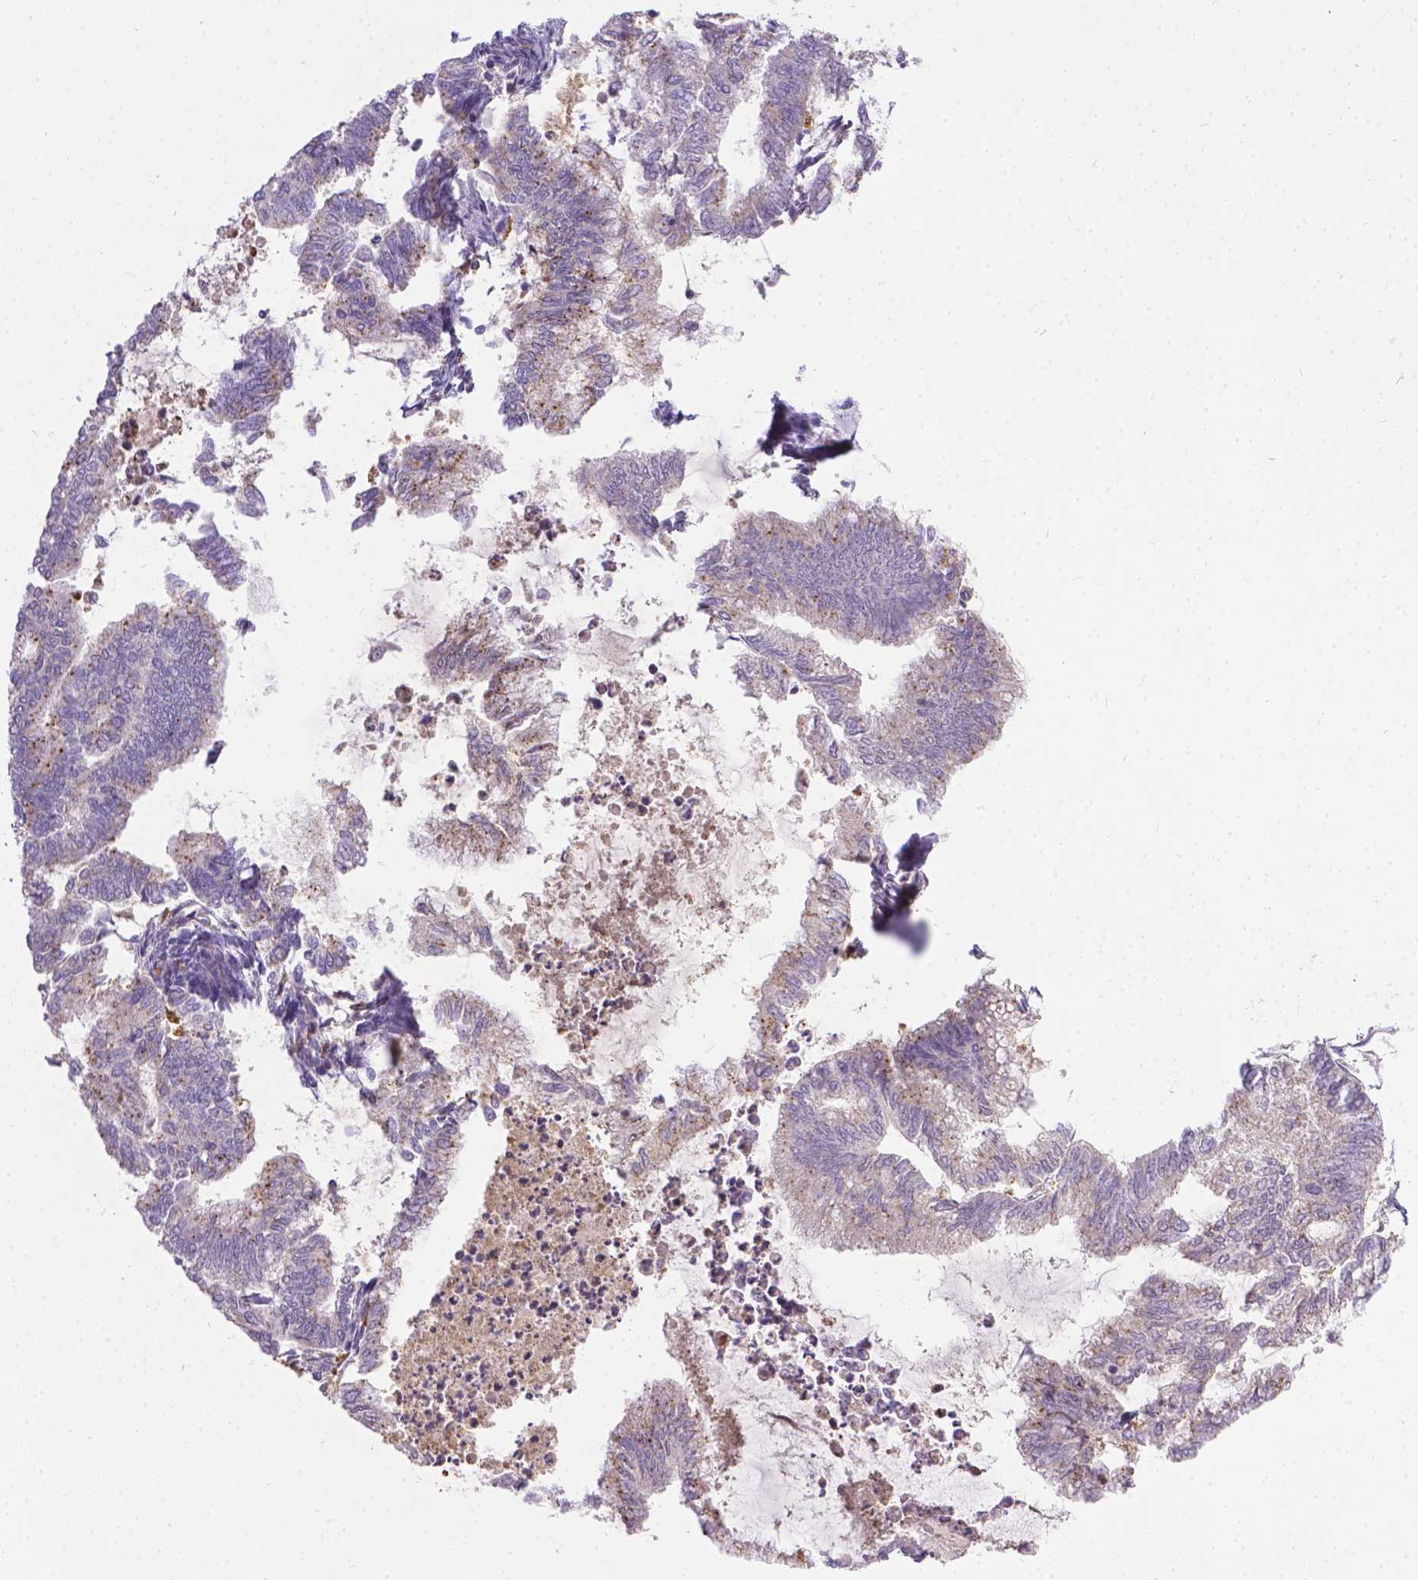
{"staining": {"intensity": "negative", "quantity": "none", "location": "none"}, "tissue": "endometrial cancer", "cell_type": "Tumor cells", "image_type": "cancer", "snomed": [{"axis": "morphology", "description": "Adenocarcinoma, NOS"}, {"axis": "topography", "description": "Endometrium"}], "caption": "Human endometrial adenocarcinoma stained for a protein using immunohistochemistry demonstrates no positivity in tumor cells.", "gene": "TM4SF18", "patient": {"sex": "female", "age": 79}}